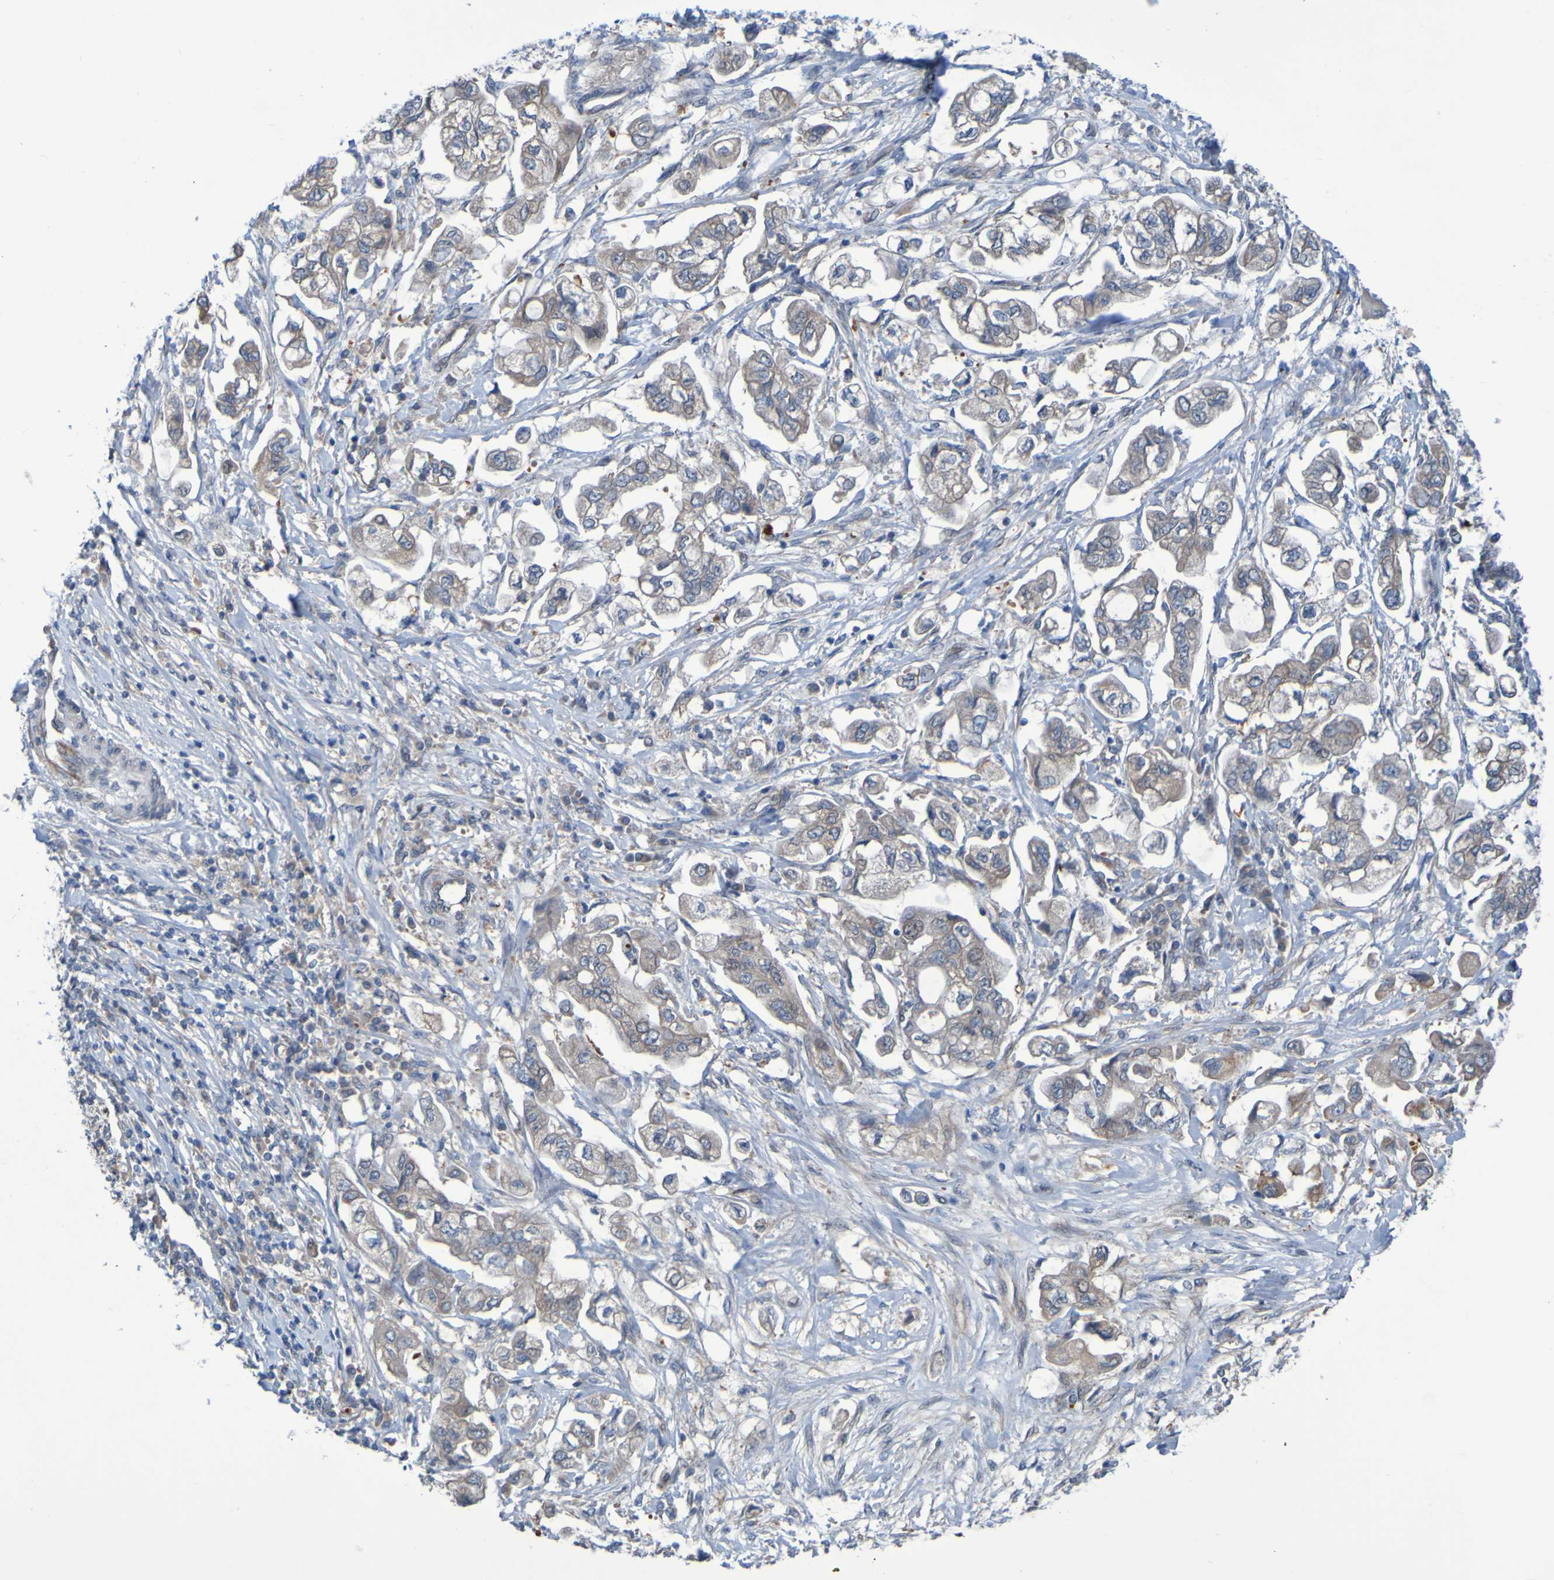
{"staining": {"intensity": "weak", "quantity": ">75%", "location": "cytoplasmic/membranous"}, "tissue": "stomach cancer", "cell_type": "Tumor cells", "image_type": "cancer", "snomed": [{"axis": "morphology", "description": "Adenocarcinoma, NOS"}, {"axis": "topography", "description": "Stomach"}], "caption": "High-magnification brightfield microscopy of stomach adenocarcinoma stained with DAB (brown) and counterstained with hematoxylin (blue). tumor cells exhibit weak cytoplasmic/membranous expression is seen in approximately>75% of cells. (brown staining indicates protein expression, while blue staining denotes nuclei).", "gene": "NPRL3", "patient": {"sex": "male", "age": 62}}